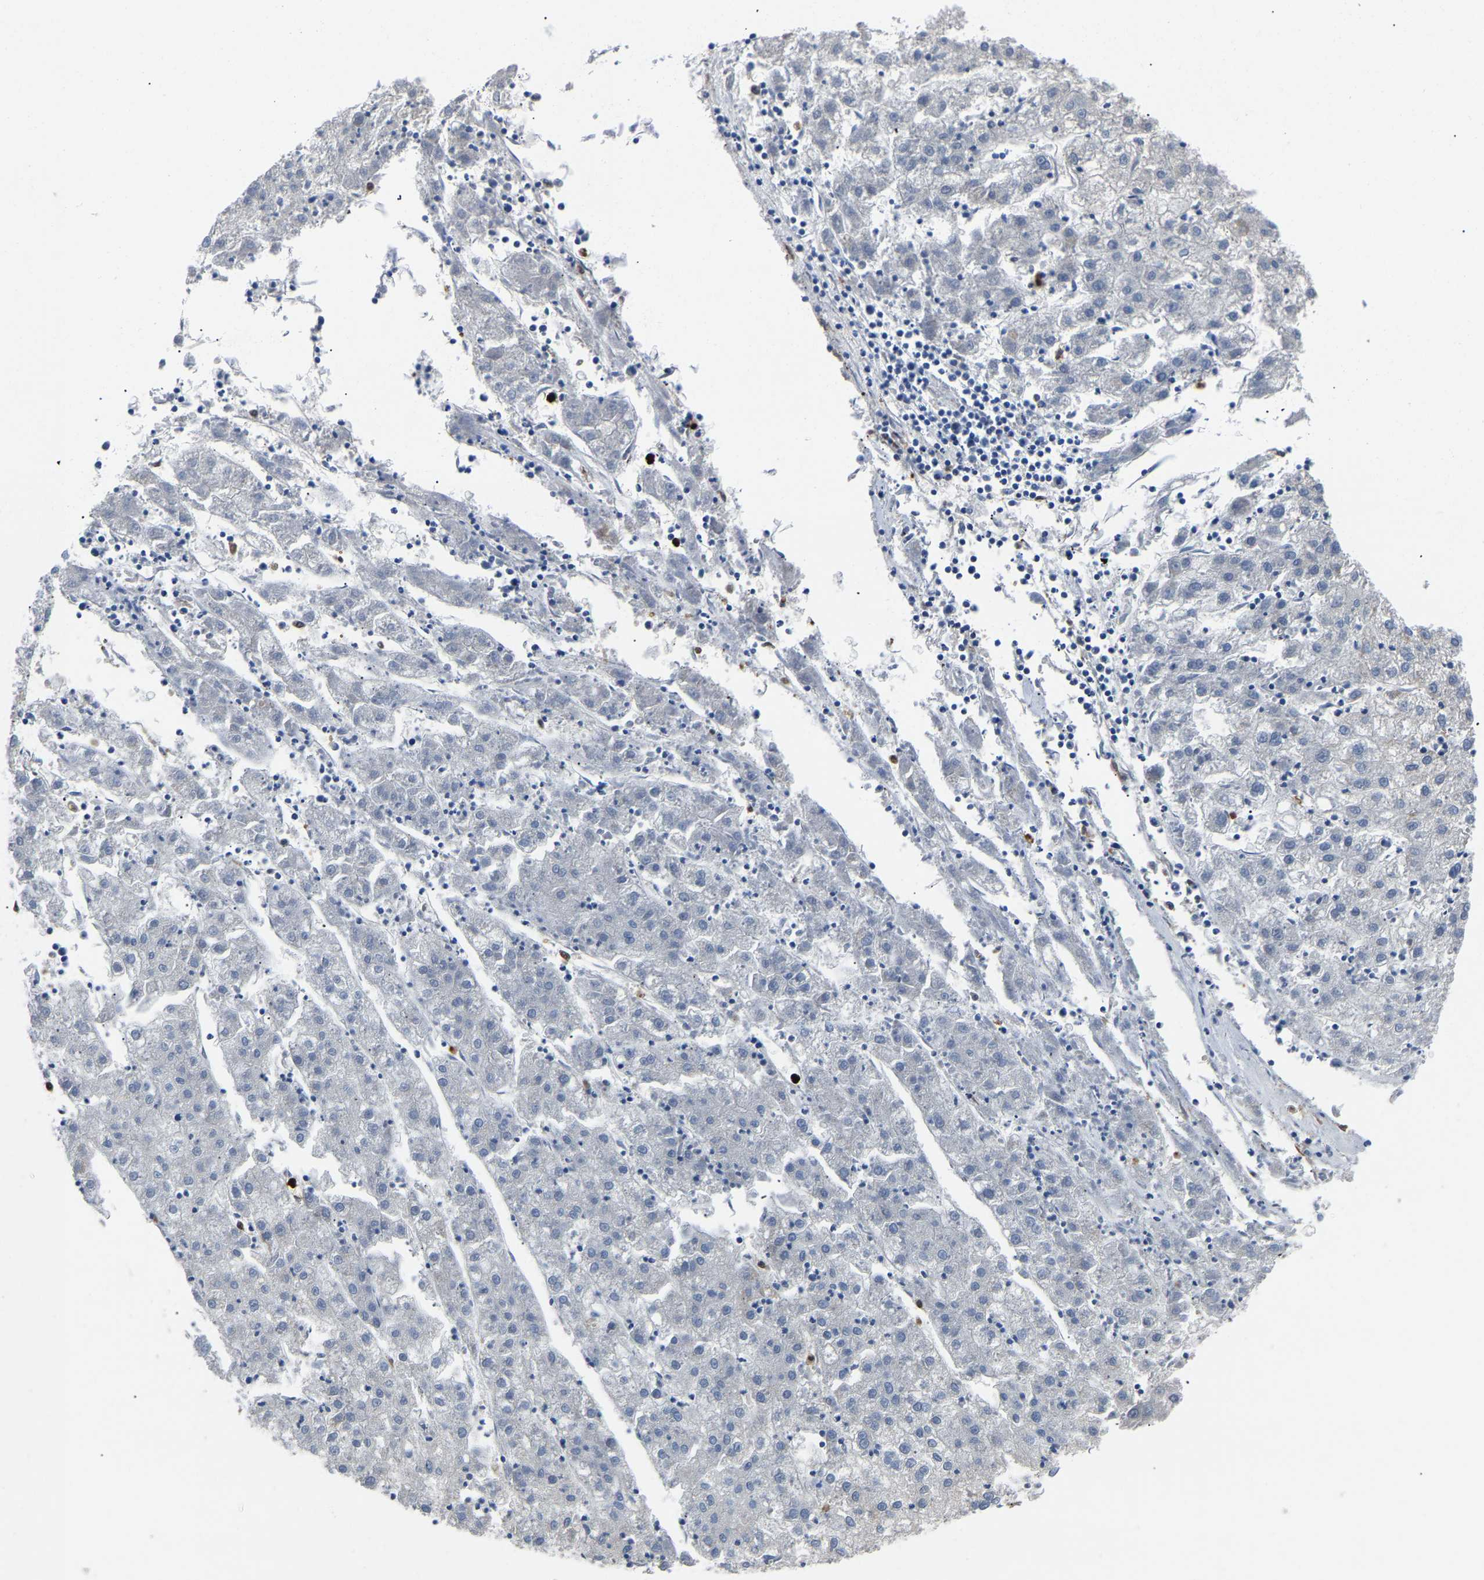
{"staining": {"intensity": "negative", "quantity": "none", "location": "none"}, "tissue": "liver cancer", "cell_type": "Tumor cells", "image_type": "cancer", "snomed": [{"axis": "morphology", "description": "Carcinoma, Hepatocellular, NOS"}, {"axis": "topography", "description": "Liver"}], "caption": "Immunohistochemical staining of human hepatocellular carcinoma (liver) reveals no significant expression in tumor cells.", "gene": "TOR1B", "patient": {"sex": "male", "age": 72}}